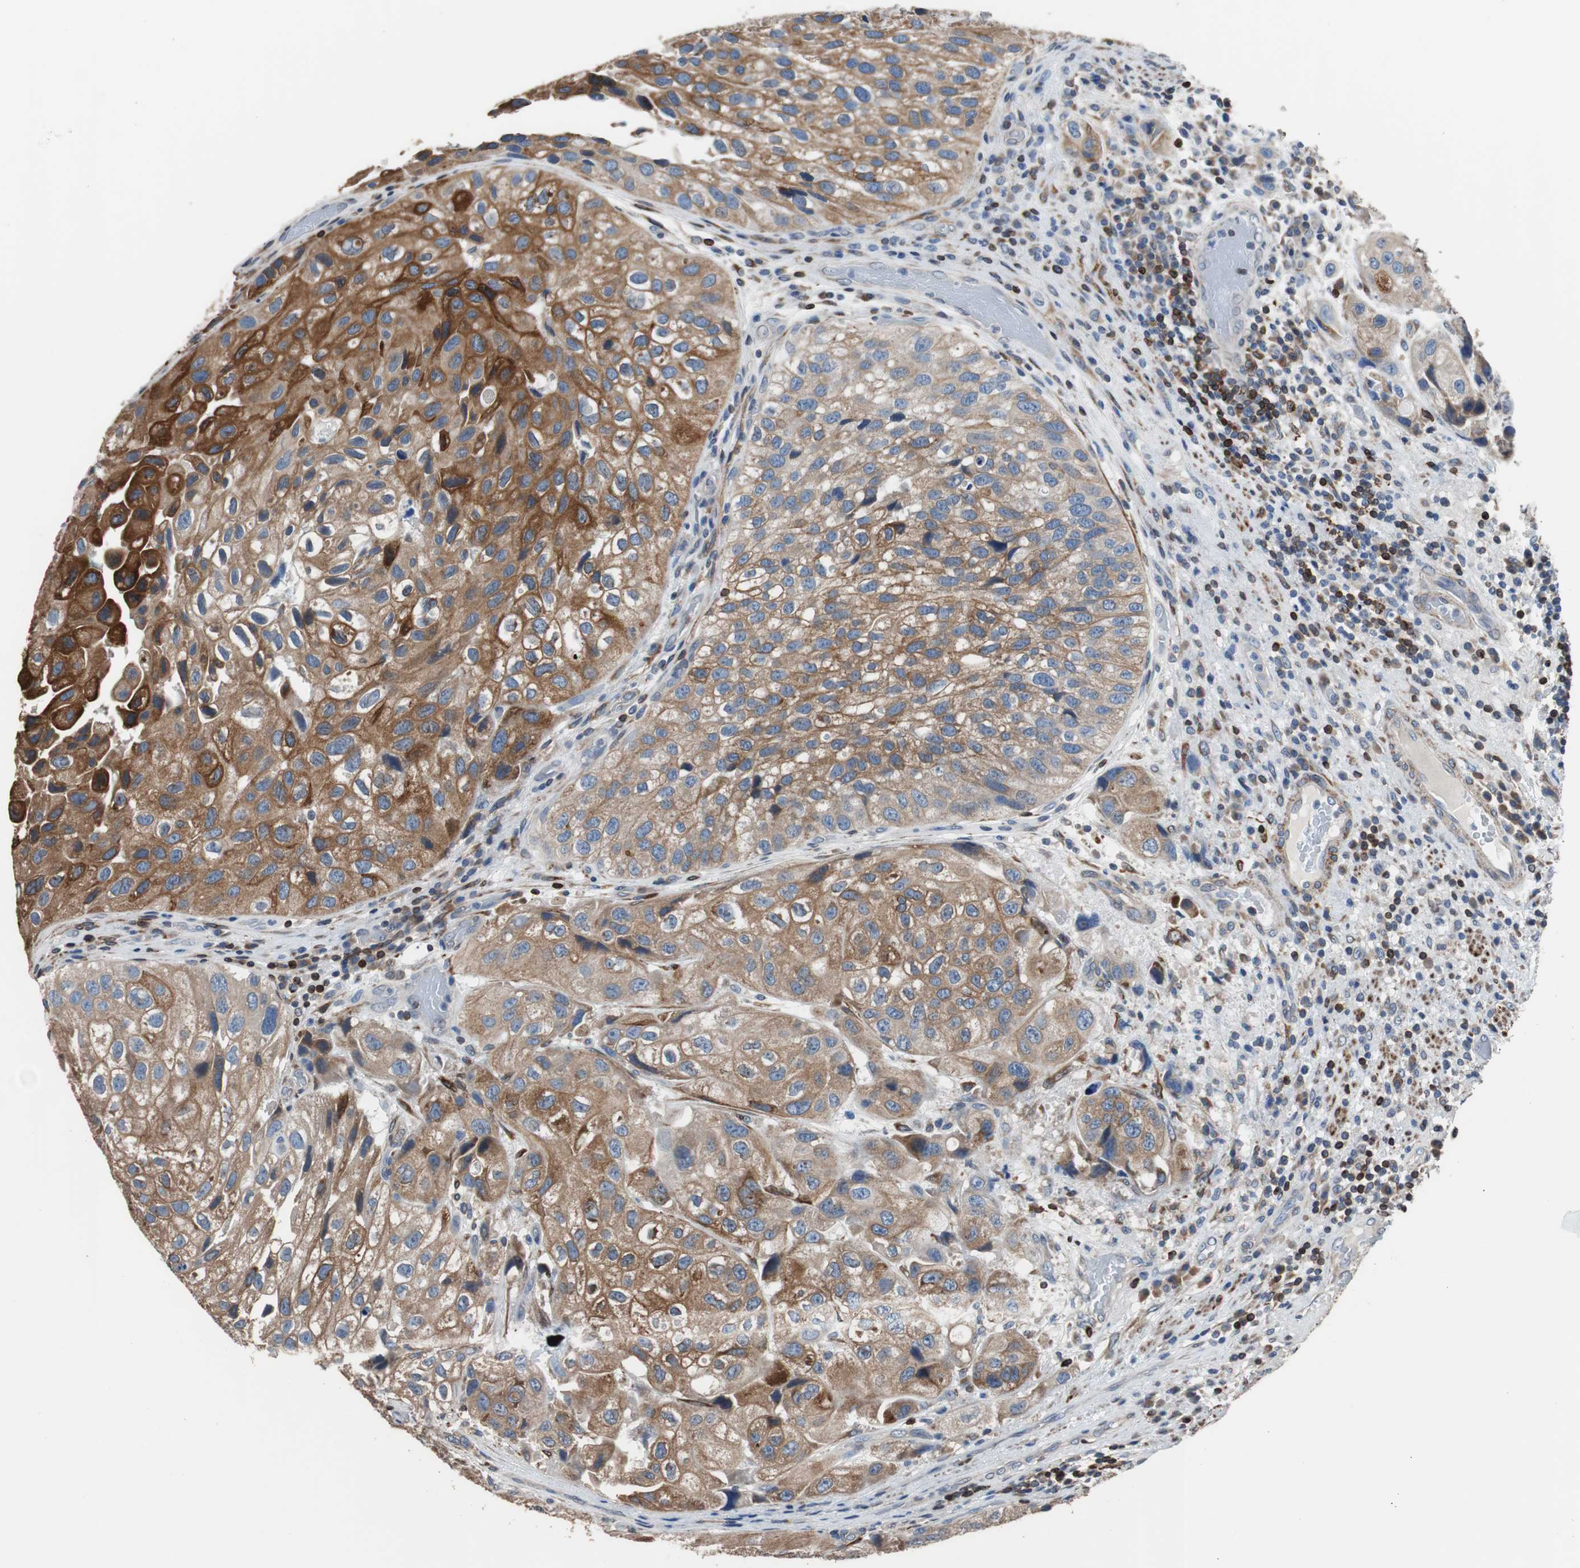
{"staining": {"intensity": "strong", "quantity": ">75%", "location": "cytoplasmic/membranous"}, "tissue": "urothelial cancer", "cell_type": "Tumor cells", "image_type": "cancer", "snomed": [{"axis": "morphology", "description": "Urothelial carcinoma, High grade"}, {"axis": "topography", "description": "Urinary bladder"}], "caption": "Strong cytoplasmic/membranous staining is identified in about >75% of tumor cells in high-grade urothelial carcinoma.", "gene": "PBXIP1", "patient": {"sex": "female", "age": 64}}